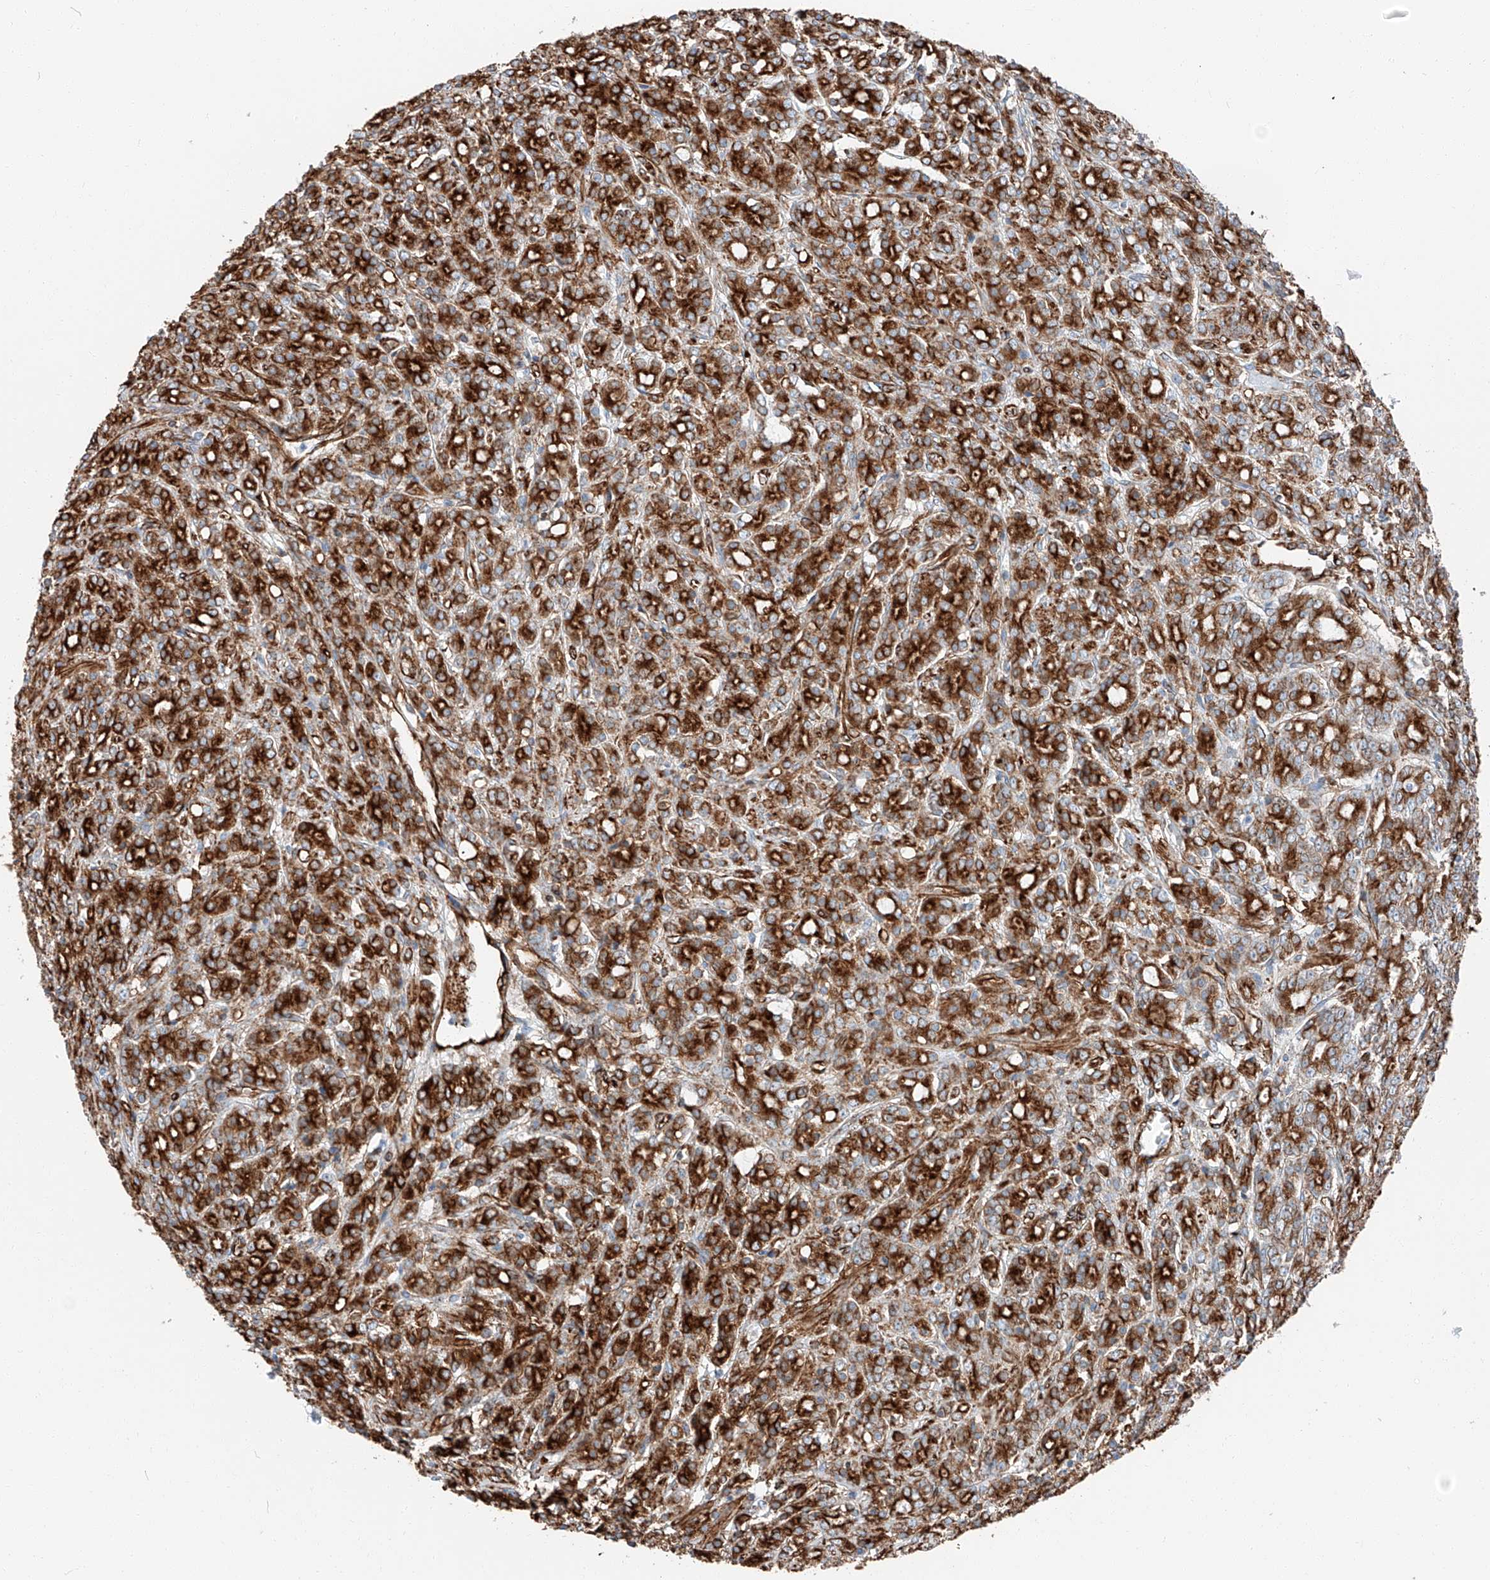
{"staining": {"intensity": "strong", "quantity": ">75%", "location": "cytoplasmic/membranous"}, "tissue": "prostate cancer", "cell_type": "Tumor cells", "image_type": "cancer", "snomed": [{"axis": "morphology", "description": "Adenocarcinoma, High grade"}, {"axis": "topography", "description": "Prostate"}], "caption": "Strong cytoplasmic/membranous staining for a protein is identified in about >75% of tumor cells of prostate high-grade adenocarcinoma using IHC.", "gene": "ZNF804A", "patient": {"sex": "male", "age": 62}}